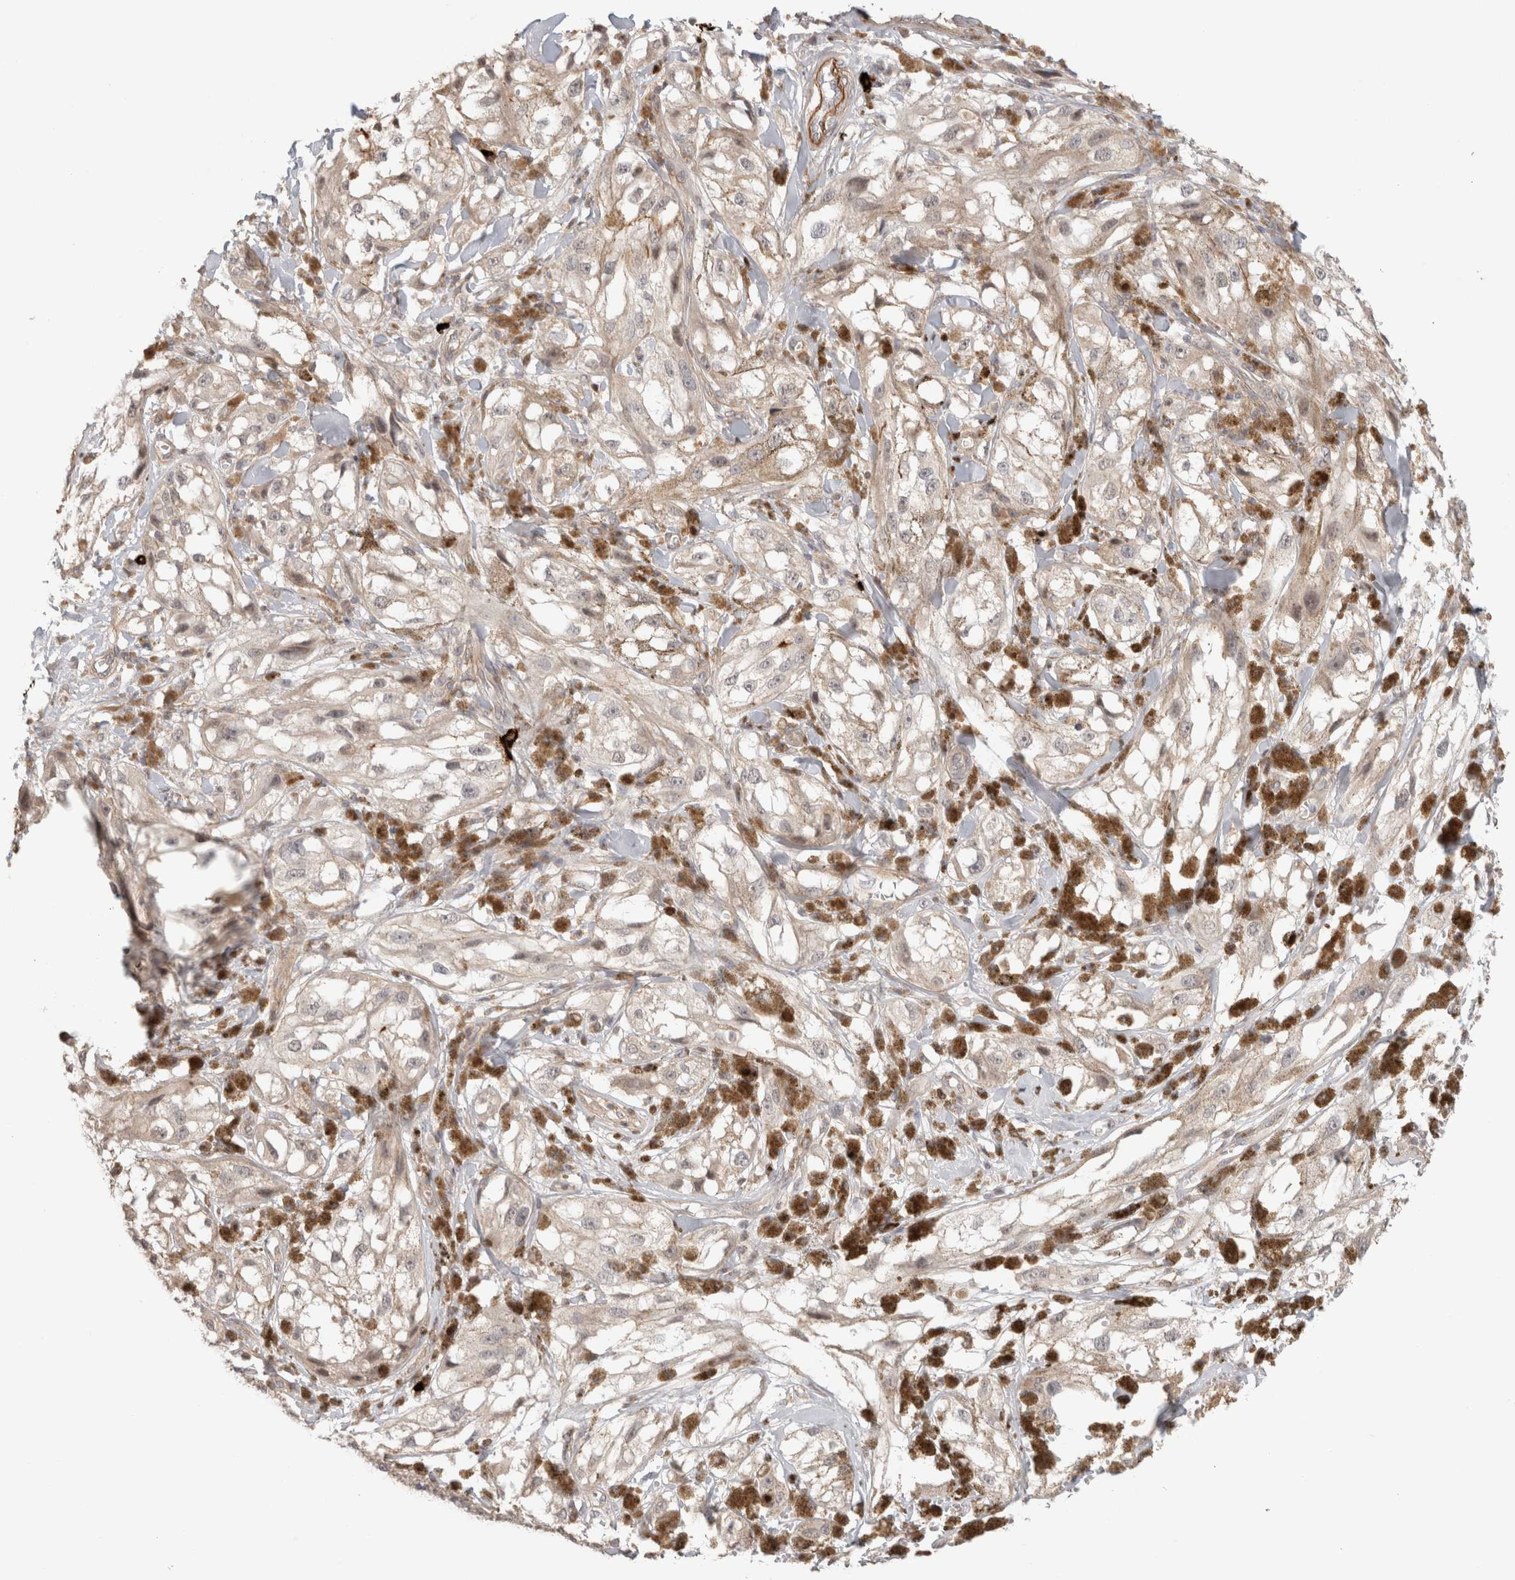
{"staining": {"intensity": "negative", "quantity": "none", "location": "none"}, "tissue": "melanoma", "cell_type": "Tumor cells", "image_type": "cancer", "snomed": [{"axis": "morphology", "description": "Malignant melanoma, NOS"}, {"axis": "topography", "description": "Skin"}], "caption": "Immunohistochemistry of melanoma shows no staining in tumor cells. Nuclei are stained in blue.", "gene": "HSPG2", "patient": {"sex": "male", "age": 88}}